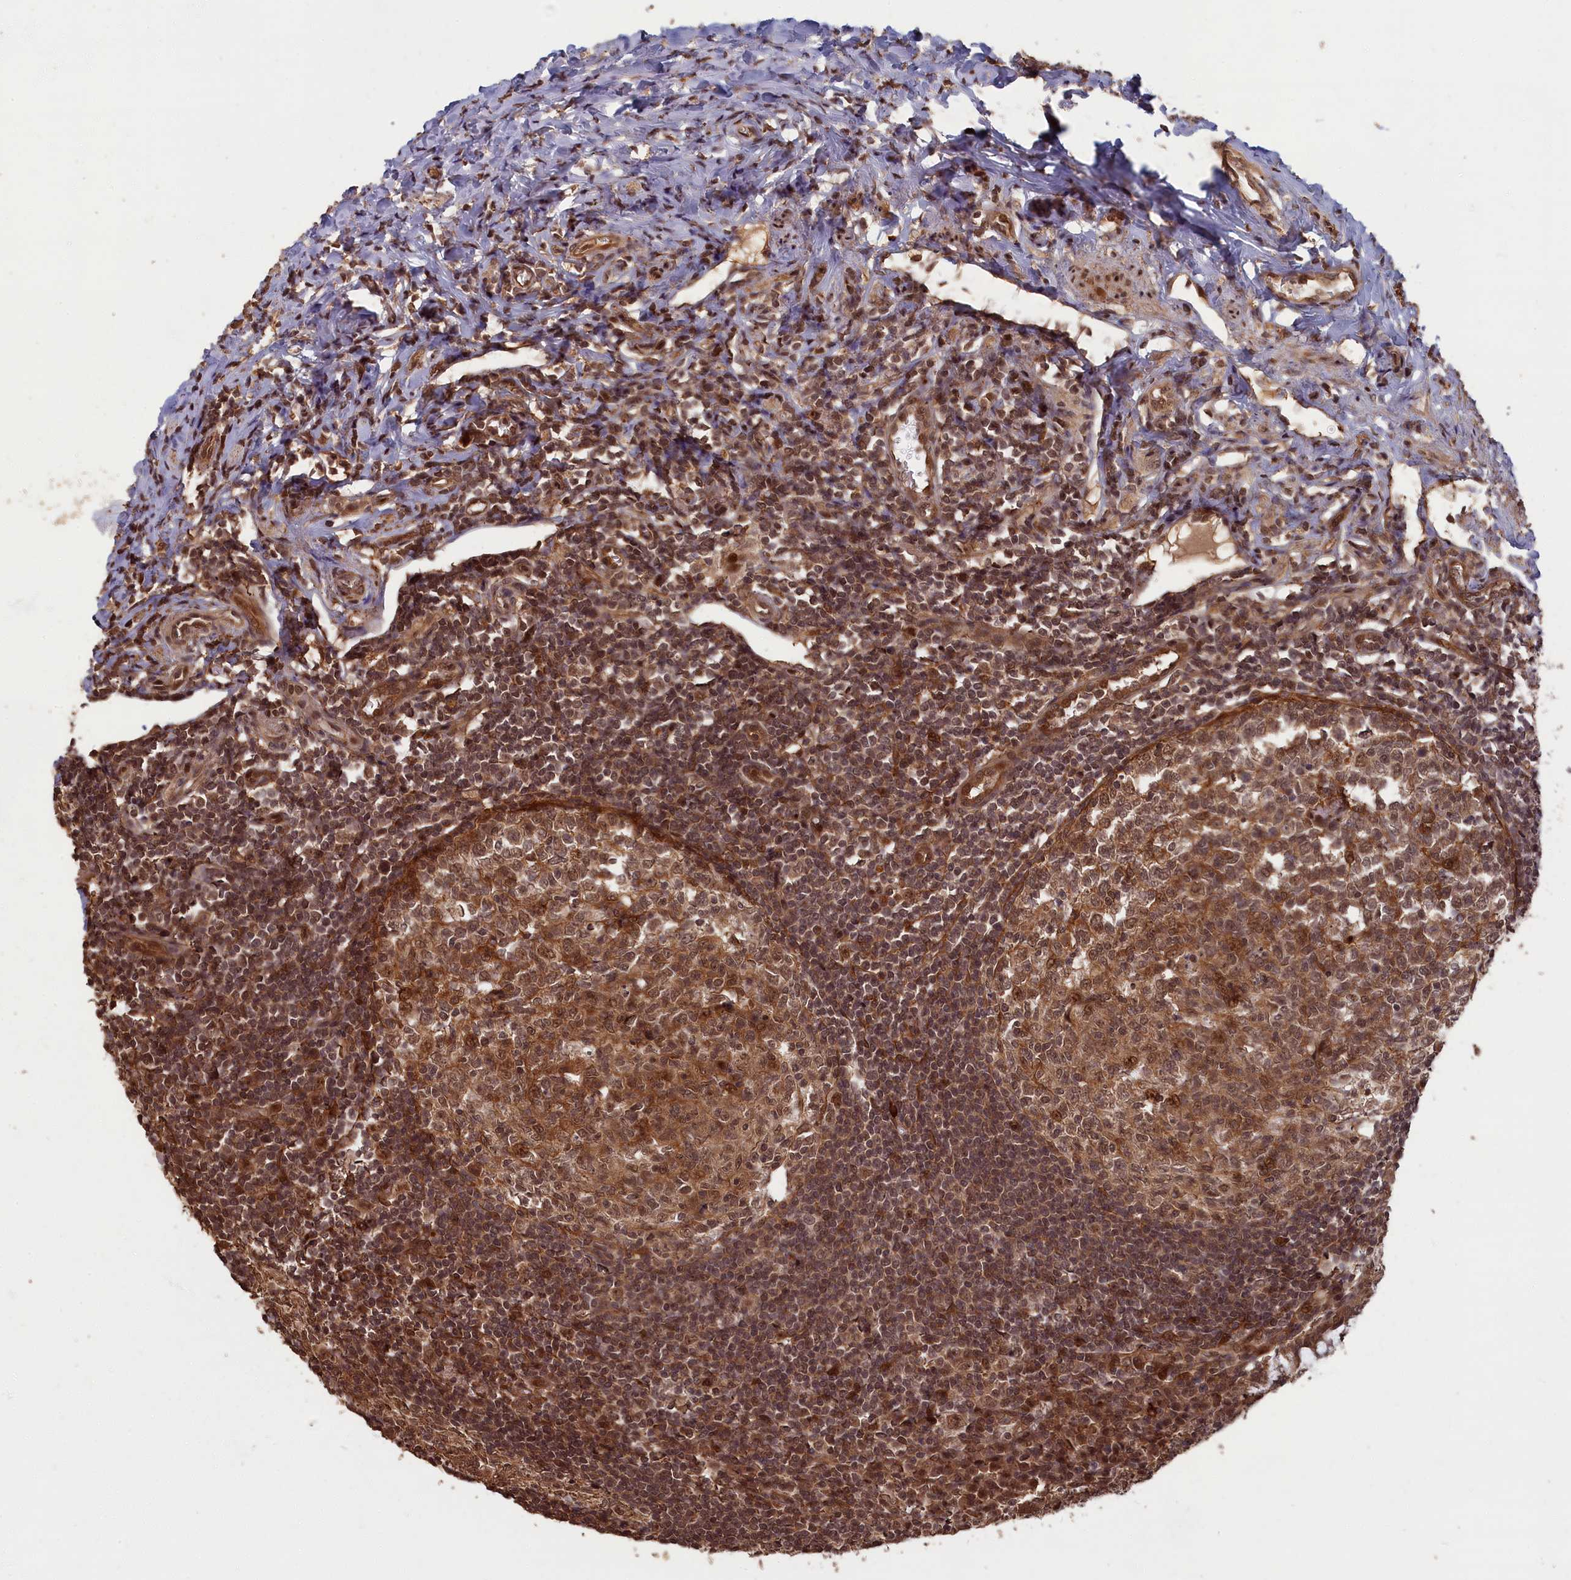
{"staining": {"intensity": "strong", "quantity": ">75%", "location": "cytoplasmic/membranous,nuclear"}, "tissue": "appendix", "cell_type": "Glandular cells", "image_type": "normal", "snomed": [{"axis": "morphology", "description": "Normal tissue, NOS"}, {"axis": "topography", "description": "Appendix"}], "caption": "IHC micrograph of normal appendix: human appendix stained using immunohistochemistry (IHC) demonstrates high levels of strong protein expression localized specifically in the cytoplasmic/membranous,nuclear of glandular cells, appearing as a cytoplasmic/membranous,nuclear brown color.", "gene": "HIF3A", "patient": {"sex": "female", "age": 33}}